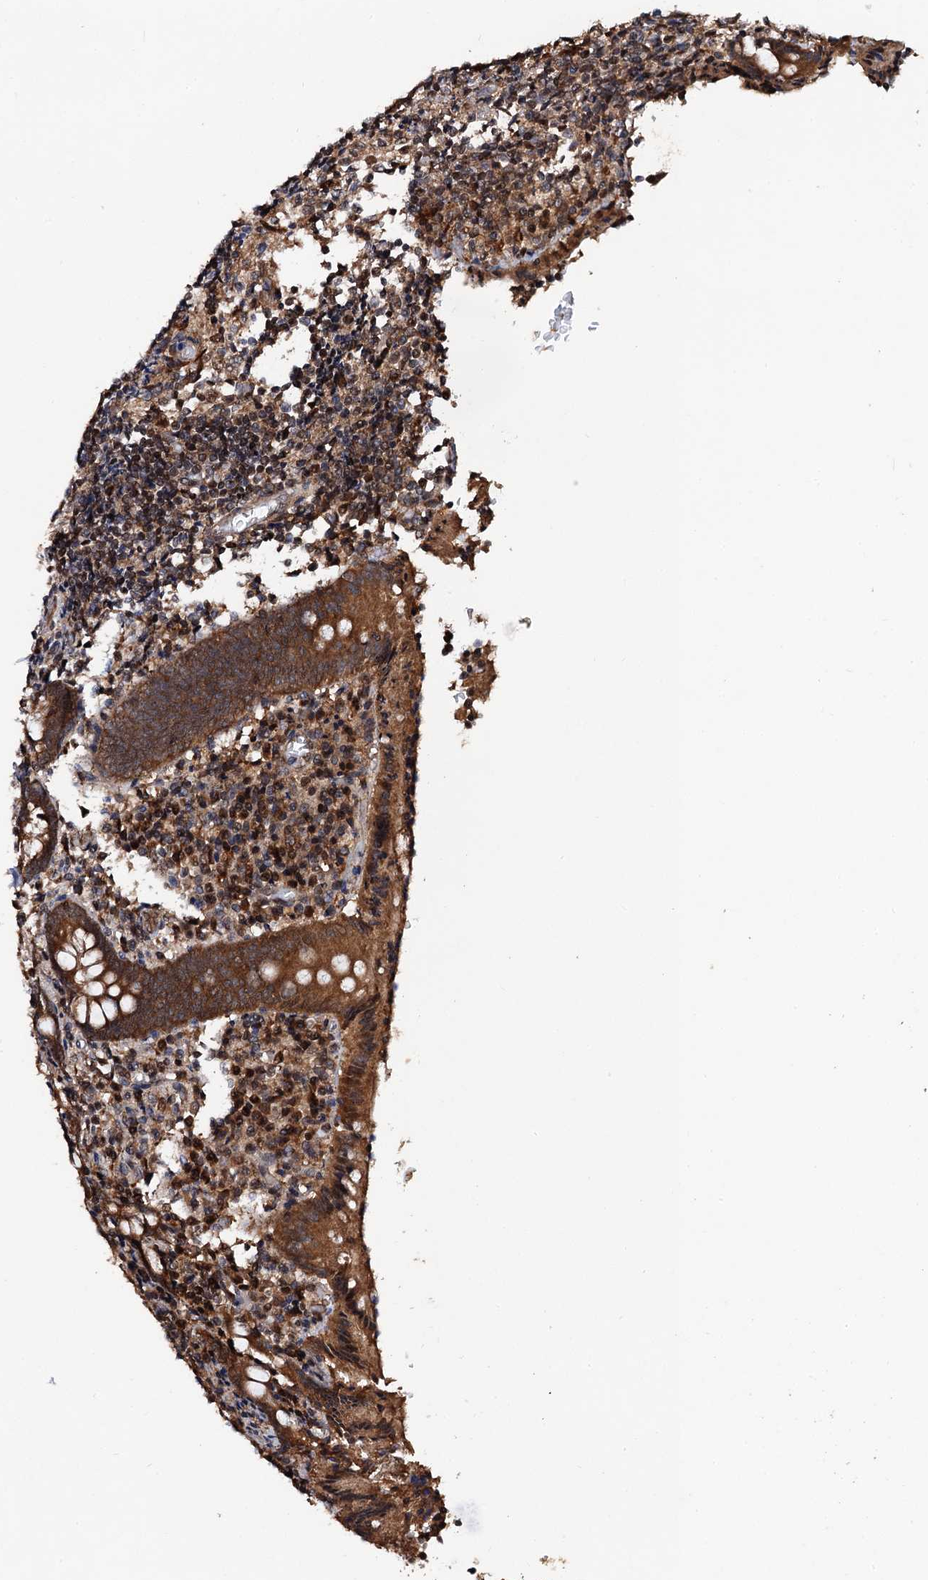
{"staining": {"intensity": "moderate", "quantity": ">75%", "location": "cytoplasmic/membranous"}, "tissue": "appendix", "cell_type": "Glandular cells", "image_type": "normal", "snomed": [{"axis": "morphology", "description": "Normal tissue, NOS"}, {"axis": "topography", "description": "Appendix"}], "caption": "The histopathology image shows a brown stain indicating the presence of a protein in the cytoplasmic/membranous of glandular cells in appendix.", "gene": "MIER2", "patient": {"sex": "female", "age": 17}}